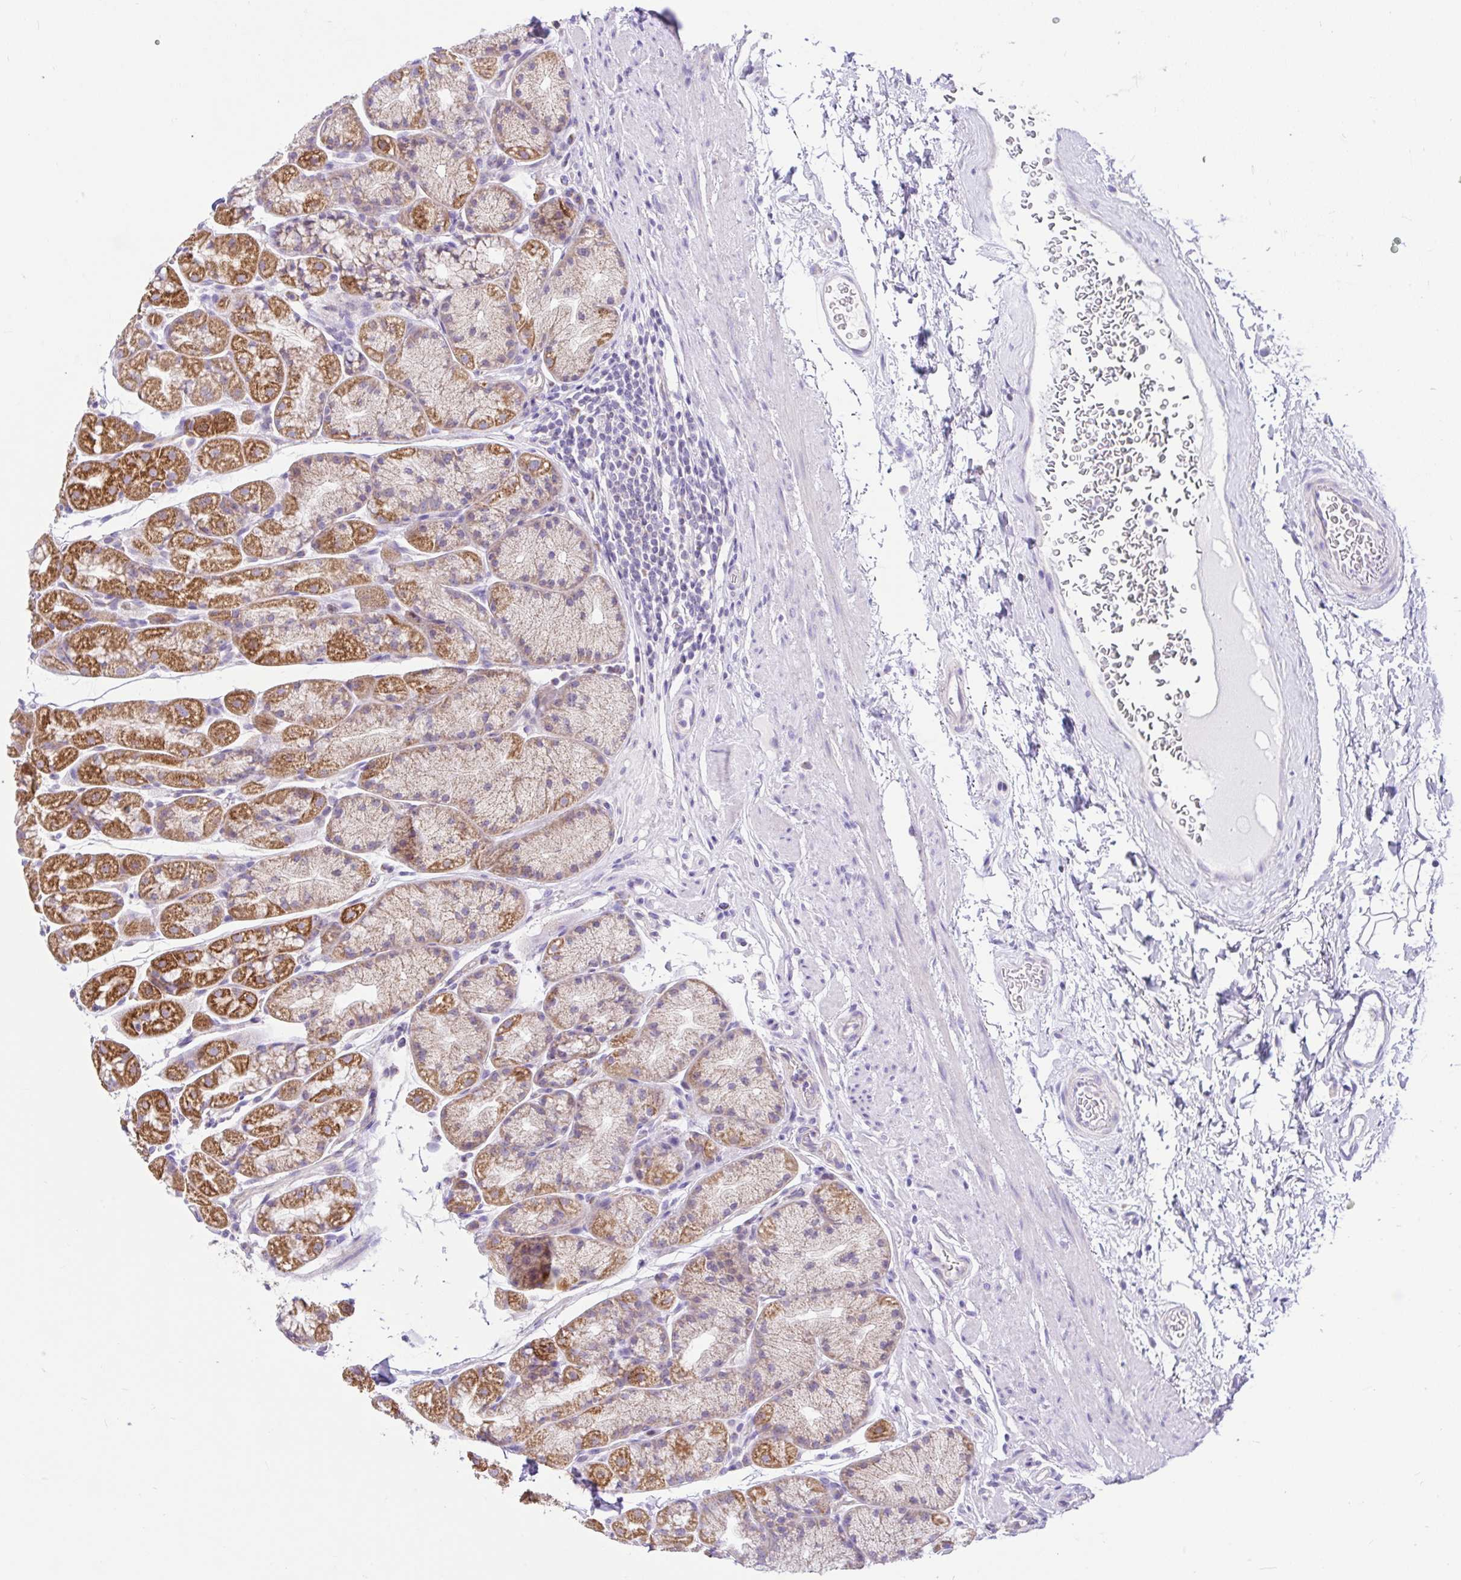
{"staining": {"intensity": "strong", "quantity": "25%-75%", "location": "cytoplasmic/membranous"}, "tissue": "stomach", "cell_type": "Glandular cells", "image_type": "normal", "snomed": [{"axis": "morphology", "description": "Normal tissue, NOS"}, {"axis": "topography", "description": "Stomach, lower"}], "caption": "Strong cytoplasmic/membranous positivity for a protein is present in approximately 25%-75% of glandular cells of normal stomach using immunohistochemistry (IHC).", "gene": "NDUFS2", "patient": {"sex": "male", "age": 67}}